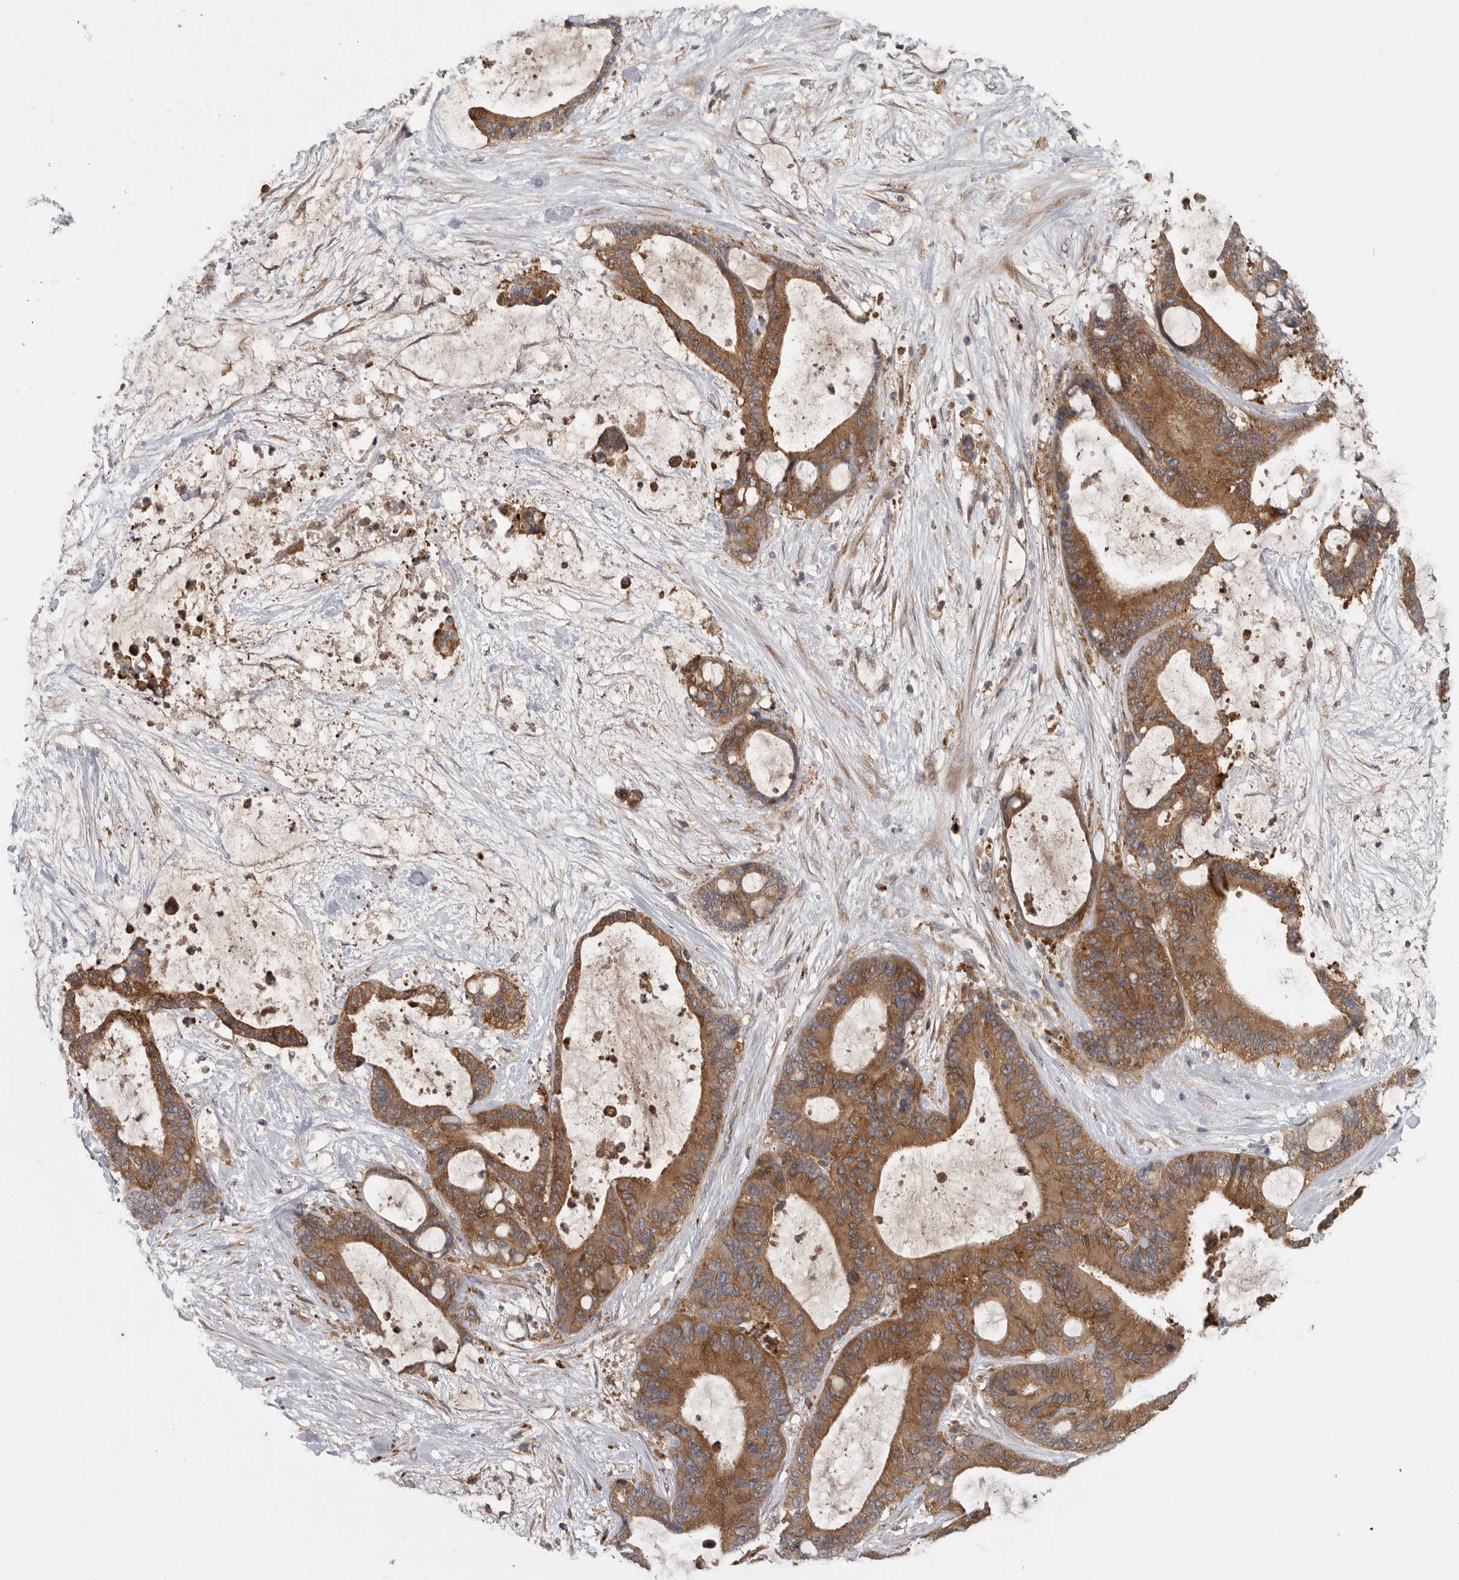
{"staining": {"intensity": "moderate", "quantity": ">75%", "location": "cytoplasmic/membranous"}, "tissue": "liver cancer", "cell_type": "Tumor cells", "image_type": "cancer", "snomed": [{"axis": "morphology", "description": "Cholangiocarcinoma"}, {"axis": "topography", "description": "Liver"}], "caption": "Protein expression by IHC displays moderate cytoplasmic/membranous expression in approximately >75% of tumor cells in liver cholangiocarcinoma.", "gene": "C1orf109", "patient": {"sex": "female", "age": 73}}